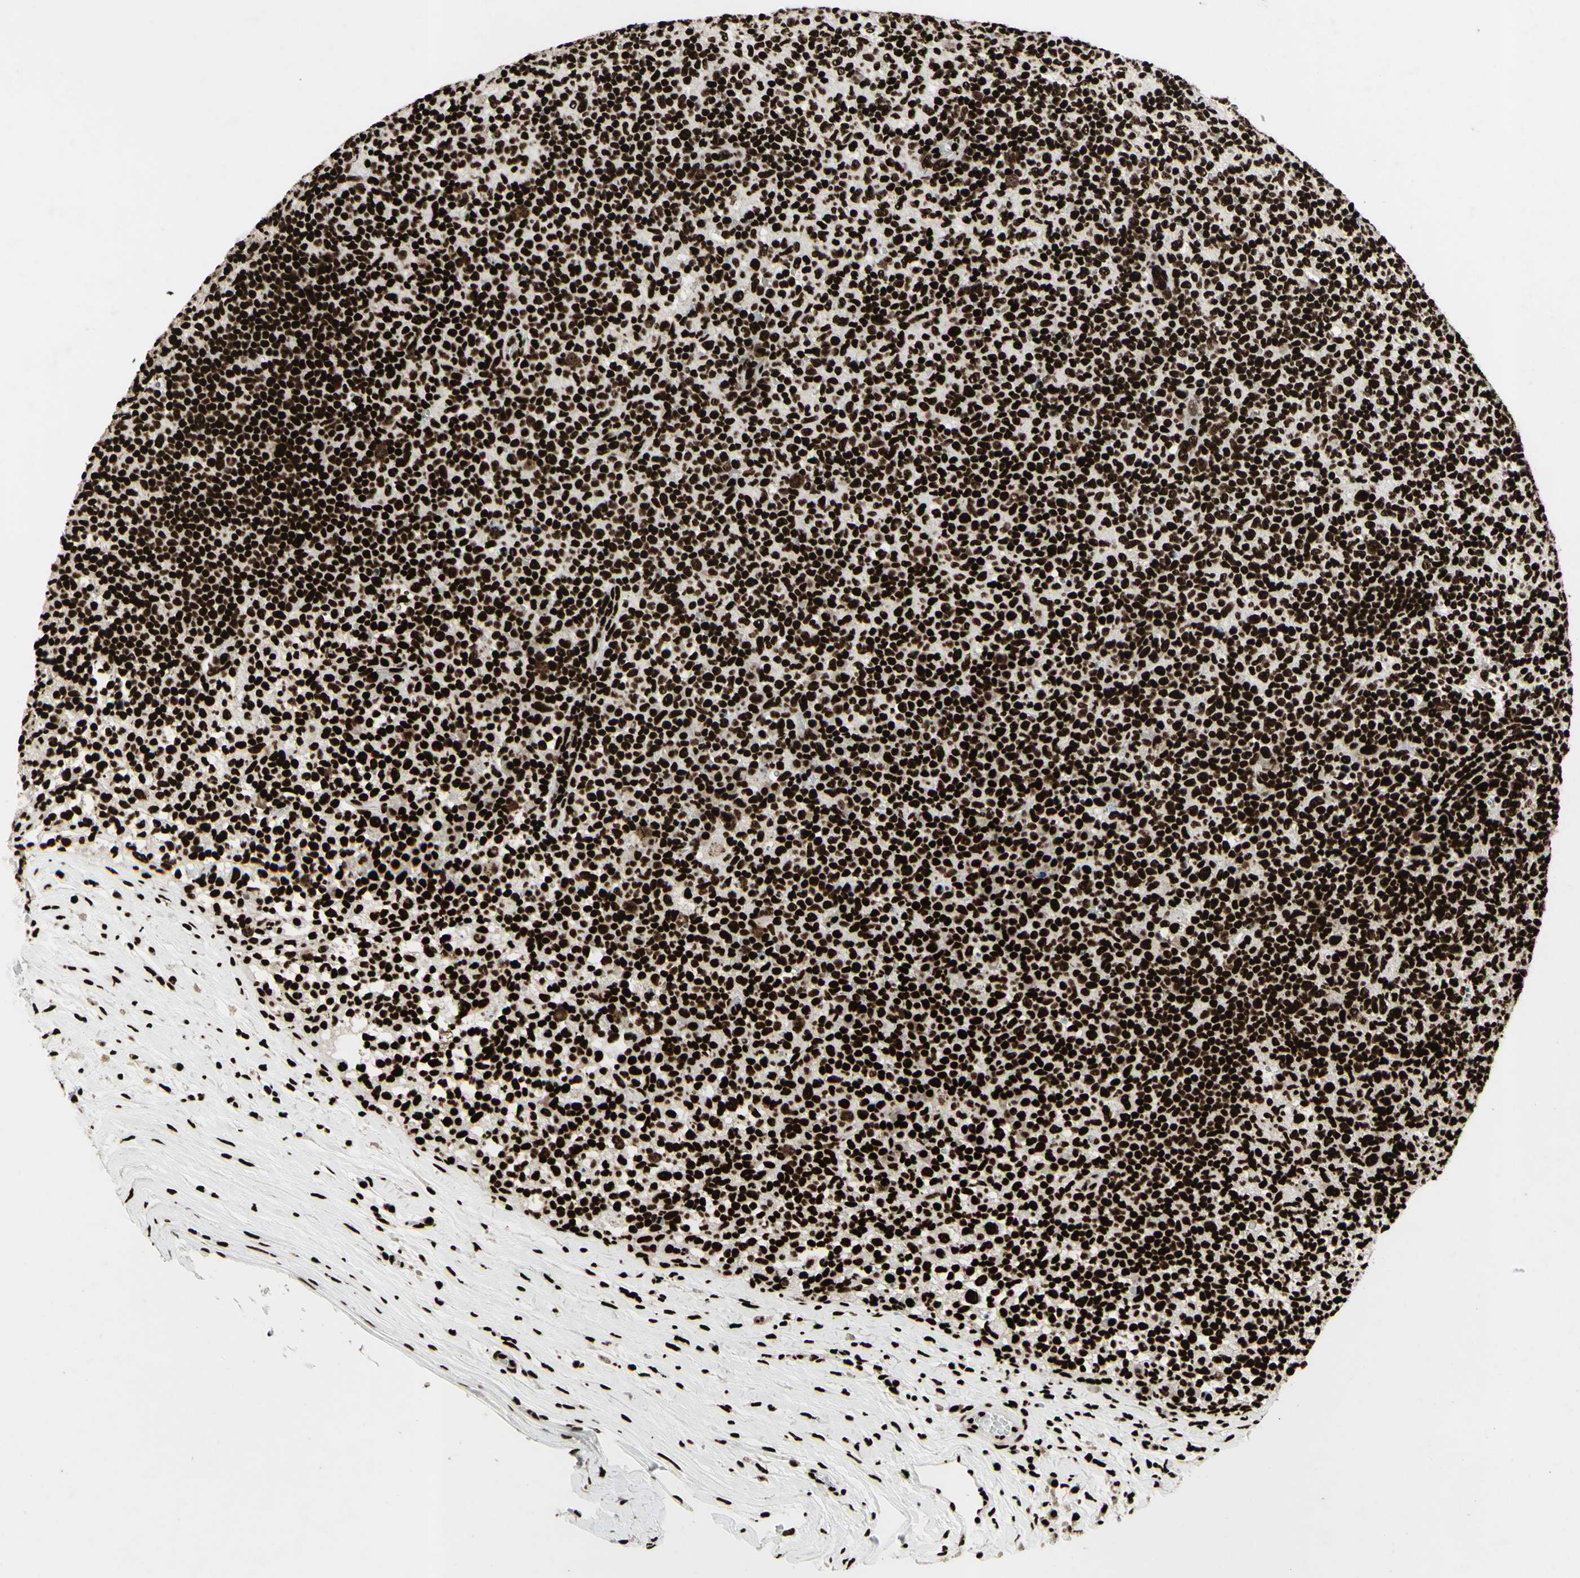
{"staining": {"intensity": "strong", "quantity": ">75%", "location": "nuclear"}, "tissue": "lymph node", "cell_type": "Germinal center cells", "image_type": "normal", "snomed": [{"axis": "morphology", "description": "Normal tissue, NOS"}, {"axis": "morphology", "description": "Inflammation, NOS"}, {"axis": "topography", "description": "Lymph node"}], "caption": "Germinal center cells exhibit high levels of strong nuclear expression in approximately >75% of cells in unremarkable lymph node. (Brightfield microscopy of DAB IHC at high magnification).", "gene": "U2AF2", "patient": {"sex": "male", "age": 55}}